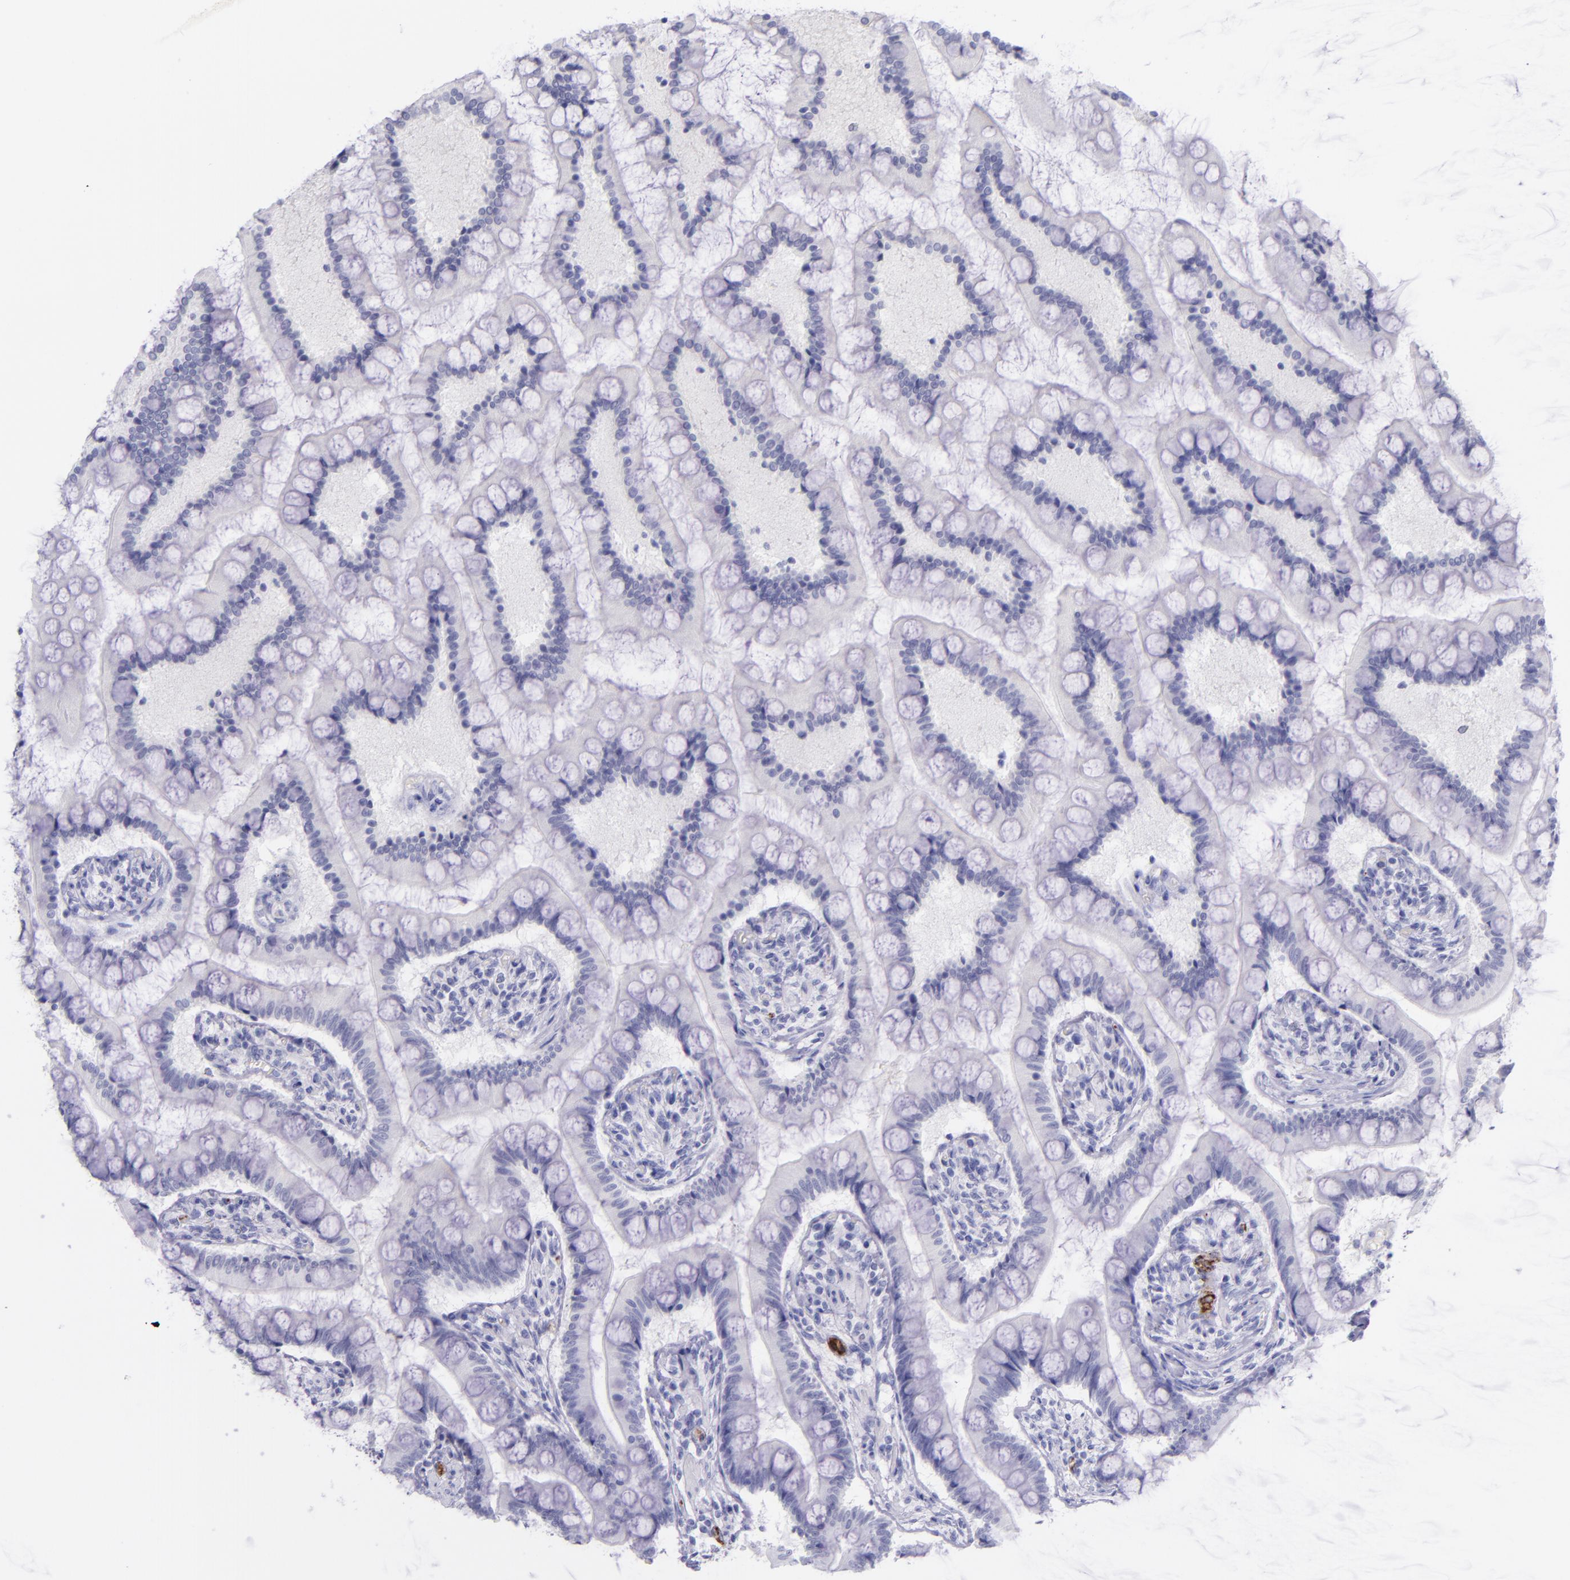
{"staining": {"intensity": "negative", "quantity": "none", "location": "none"}, "tissue": "small intestine", "cell_type": "Glandular cells", "image_type": "normal", "snomed": [{"axis": "morphology", "description": "Normal tissue, NOS"}, {"axis": "topography", "description": "Small intestine"}], "caption": "This histopathology image is of unremarkable small intestine stained with immunohistochemistry to label a protein in brown with the nuclei are counter-stained blue. There is no staining in glandular cells. The staining was performed using DAB (3,3'-diaminobenzidine) to visualize the protein expression in brown, while the nuclei were stained in blue with hematoxylin (Magnification: 20x).", "gene": "SELE", "patient": {"sex": "male", "age": 41}}